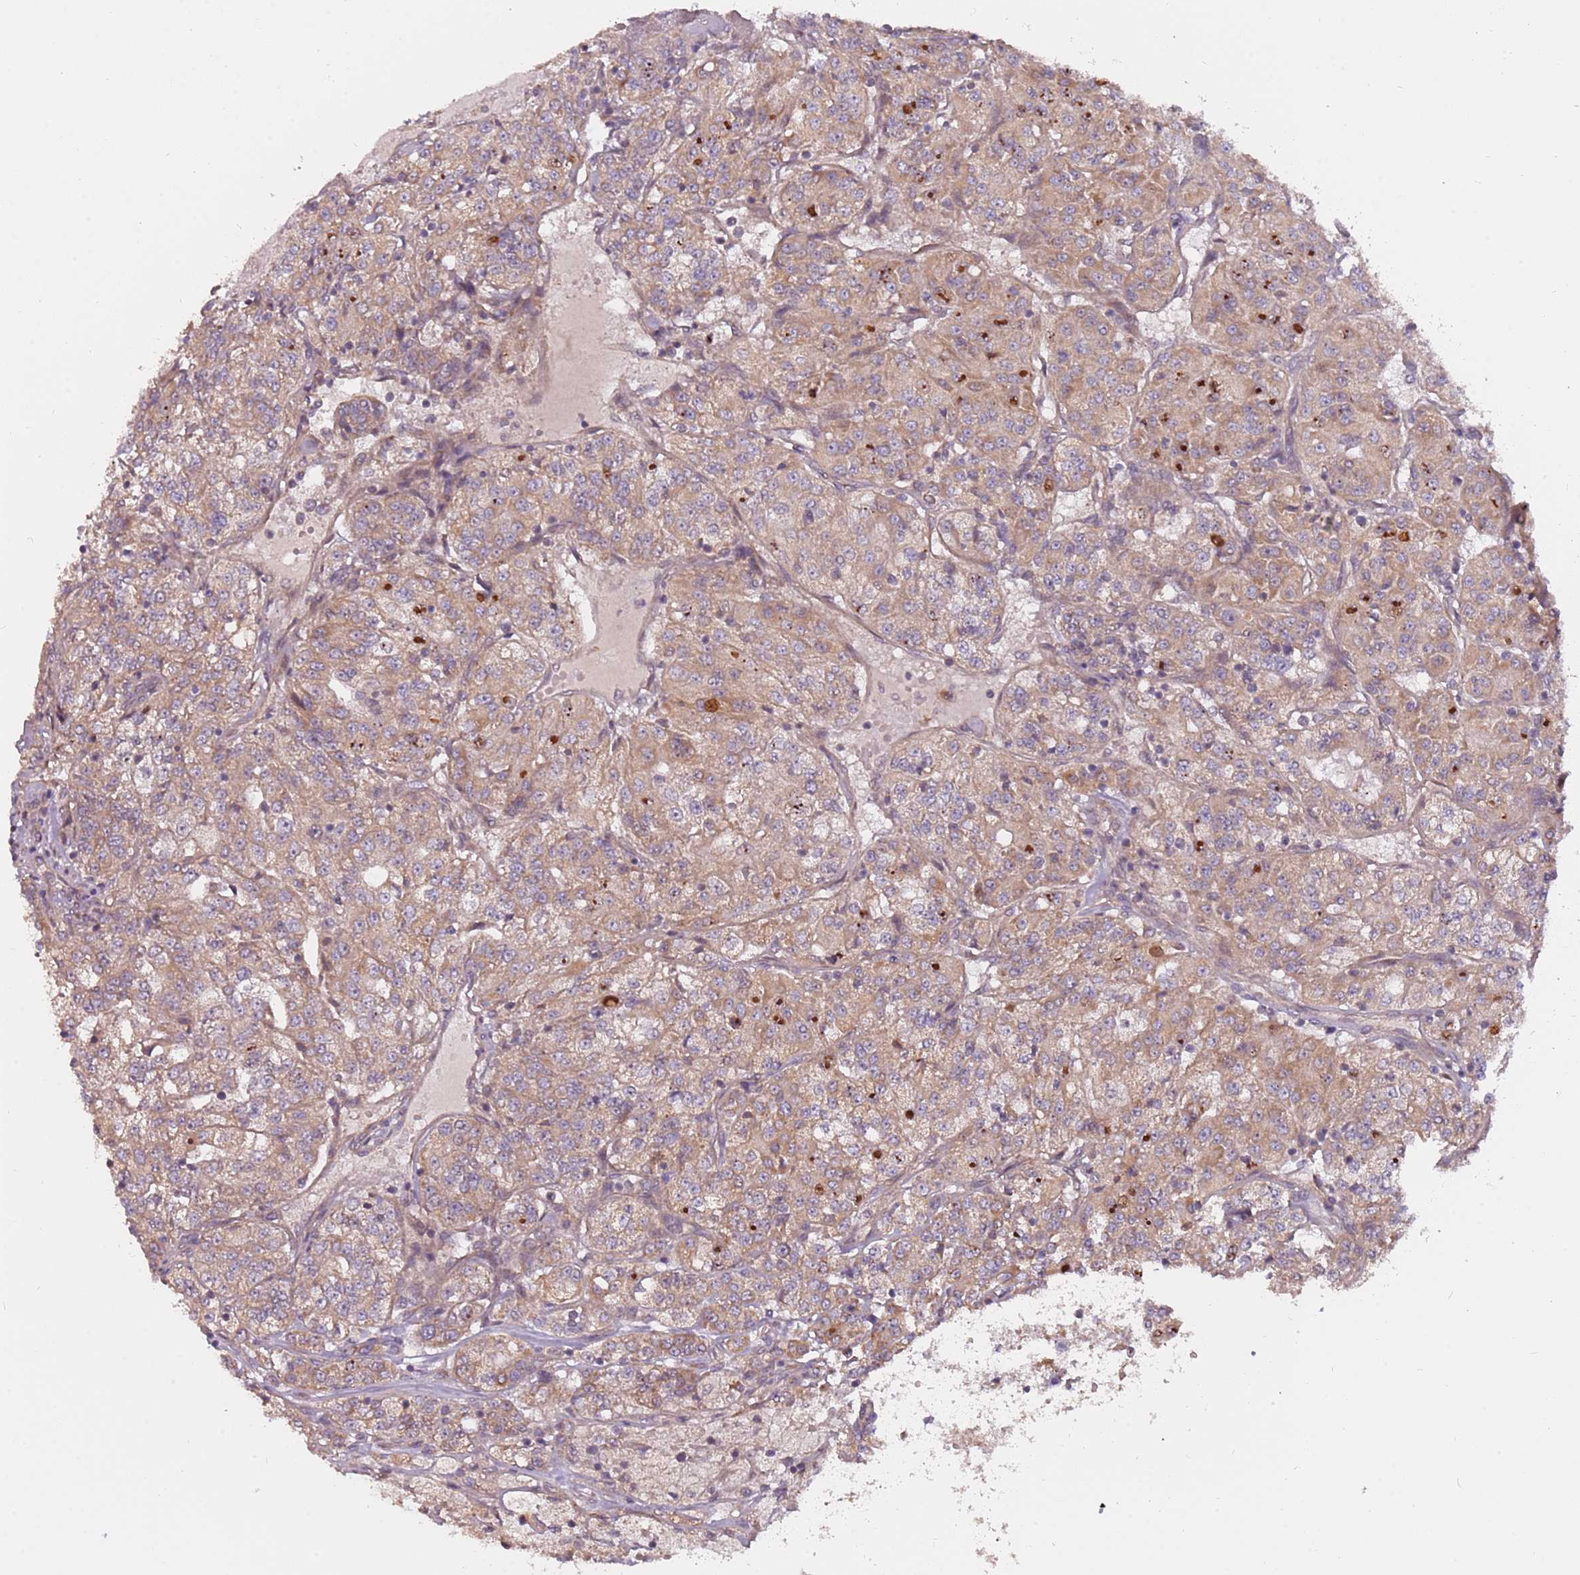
{"staining": {"intensity": "moderate", "quantity": ">75%", "location": "cytoplasmic/membranous"}, "tissue": "renal cancer", "cell_type": "Tumor cells", "image_type": "cancer", "snomed": [{"axis": "morphology", "description": "Adenocarcinoma, NOS"}, {"axis": "topography", "description": "Kidney"}], "caption": "This photomicrograph shows renal adenocarcinoma stained with IHC to label a protein in brown. The cytoplasmic/membranous of tumor cells show moderate positivity for the protein. Nuclei are counter-stained blue.", "gene": "RNF181", "patient": {"sex": "female", "age": 63}}